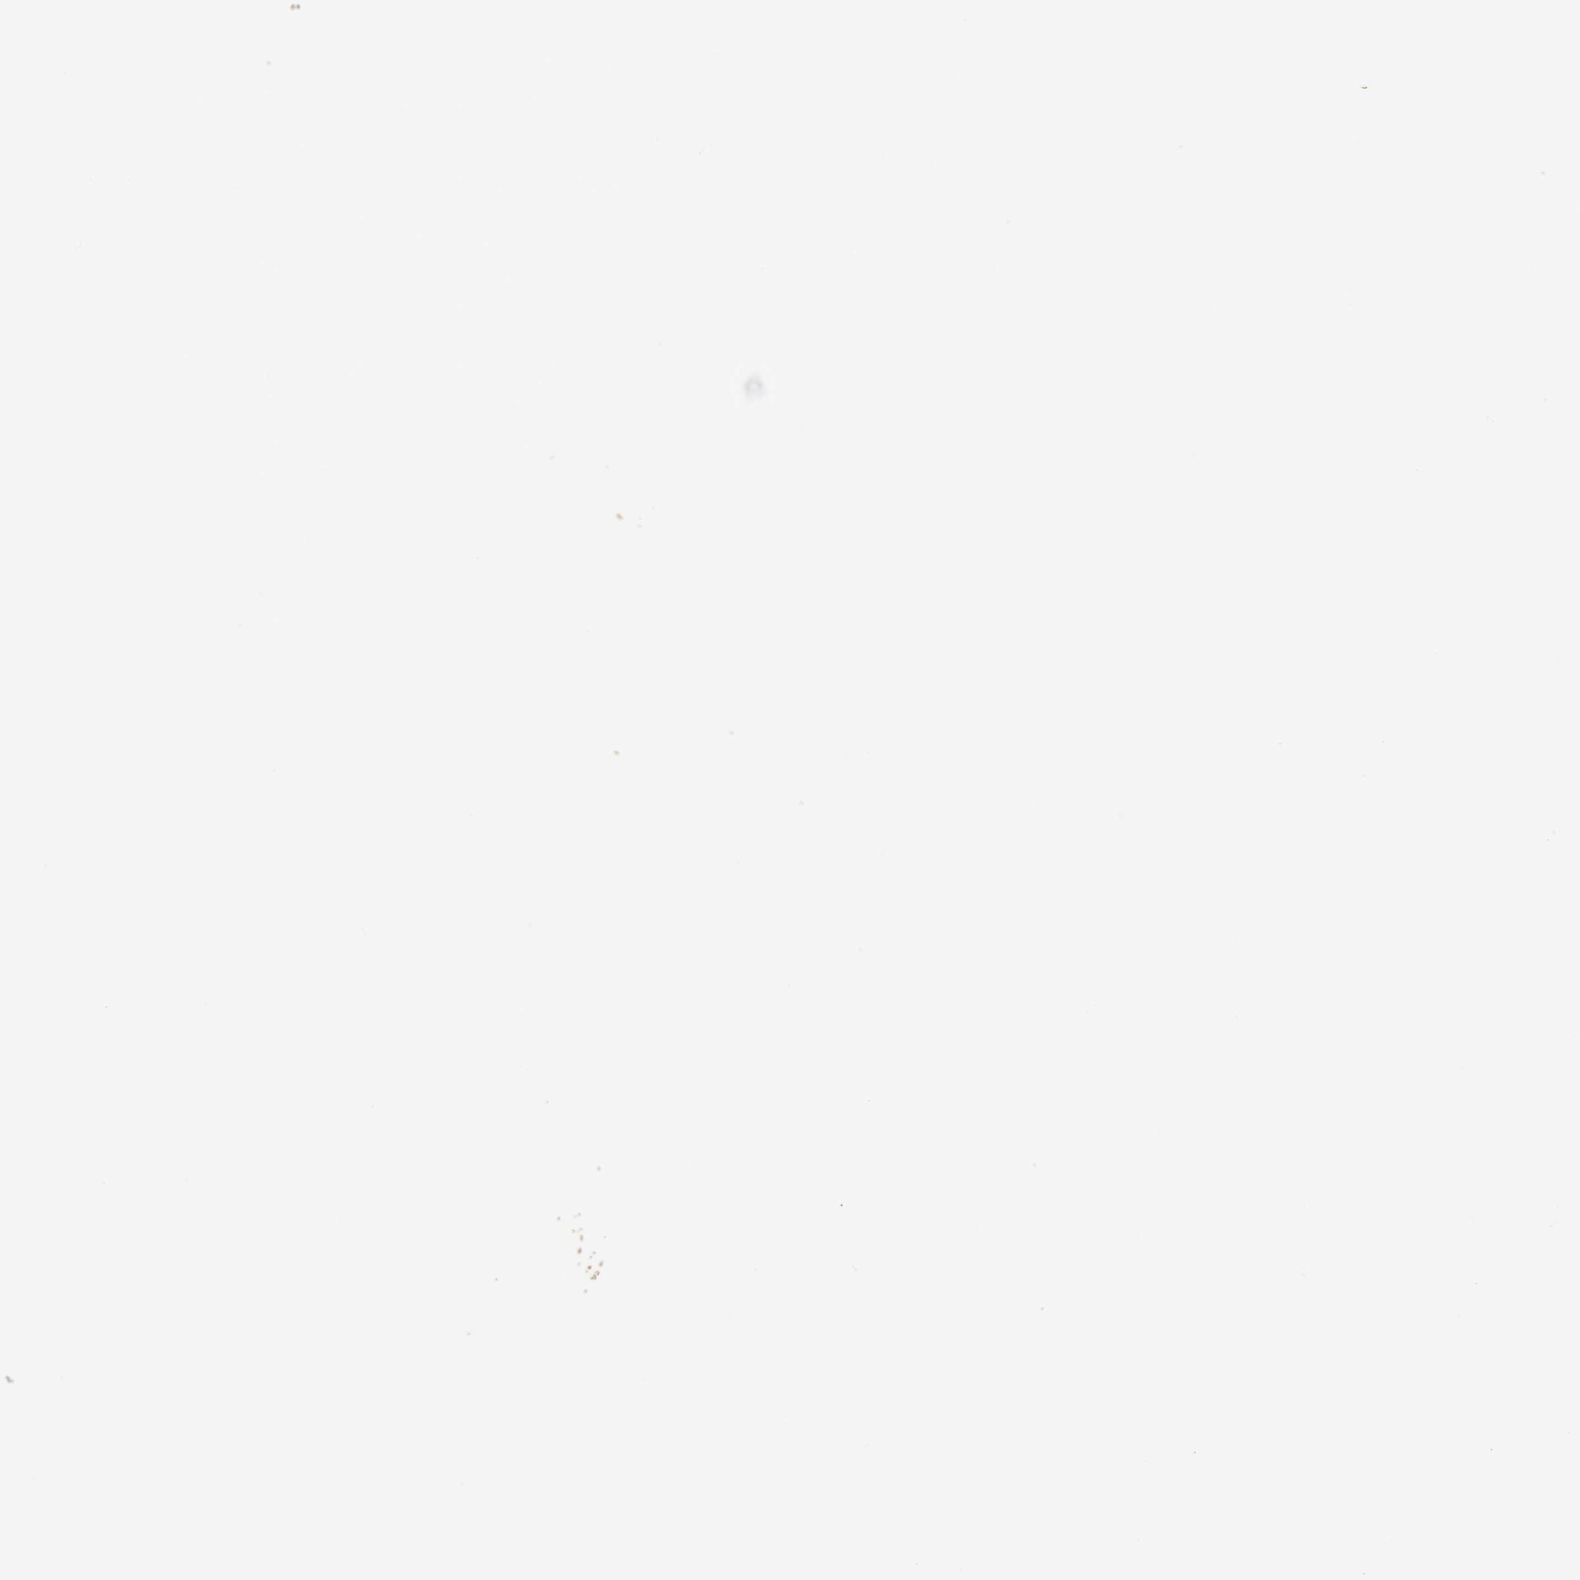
{"staining": {"intensity": "strong", "quantity": ">75%", "location": "cytoplasmic/membranous,nuclear"}, "tissue": "cervix", "cell_type": "Glandular cells", "image_type": "normal", "snomed": [{"axis": "morphology", "description": "Normal tissue, NOS"}, {"axis": "topography", "description": "Cervix"}], "caption": "Immunohistochemistry staining of normal cervix, which exhibits high levels of strong cytoplasmic/membranous,nuclear expression in about >75% of glandular cells indicating strong cytoplasmic/membranous,nuclear protein staining. The staining was performed using DAB (3,3'-diaminobenzidine) (brown) for protein detection and nuclei were counterstained in hematoxylin (blue).", "gene": "FHL2", "patient": {"sex": "female", "age": 55}}